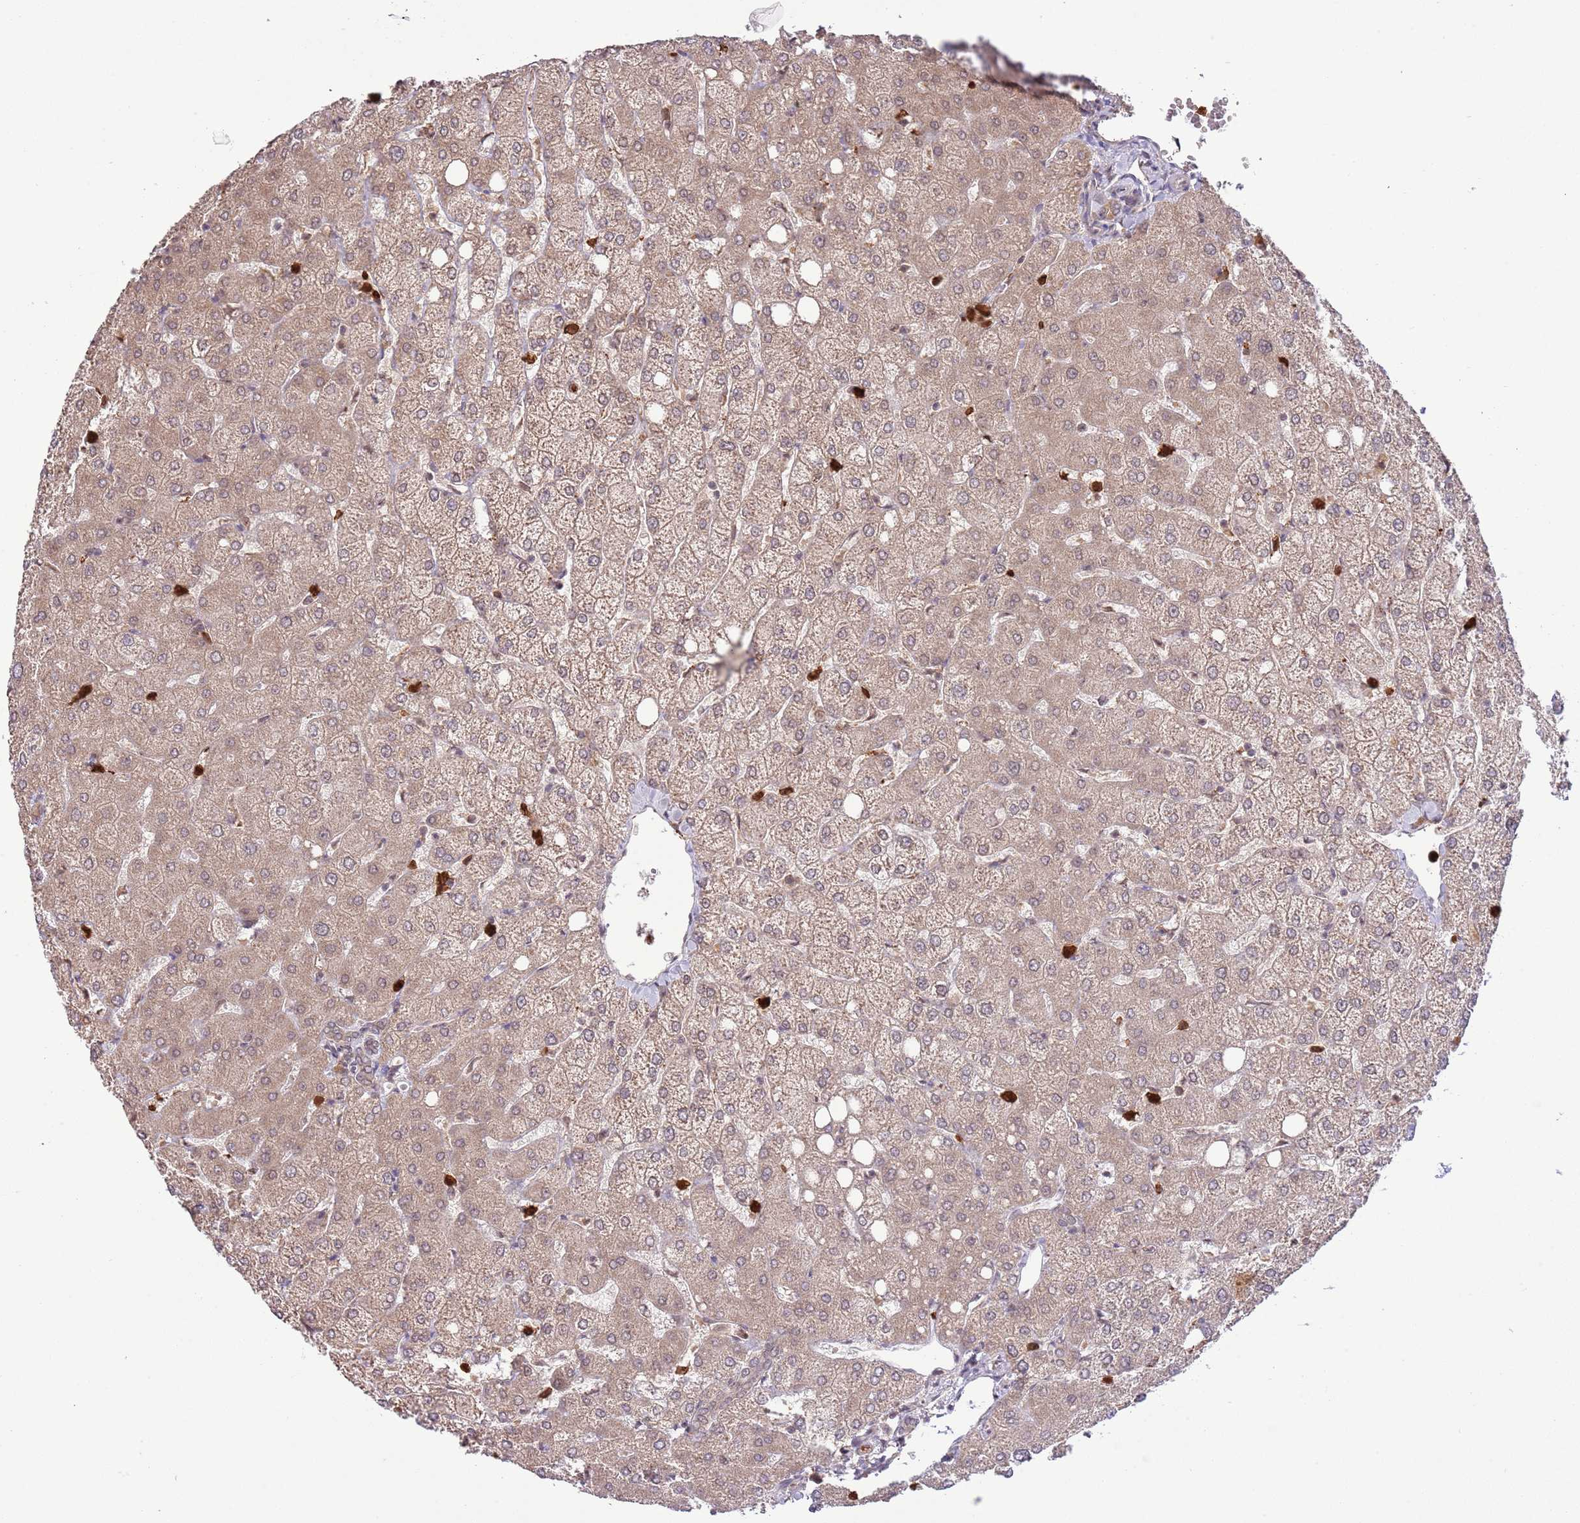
{"staining": {"intensity": "weak", "quantity": ">75%", "location": "cytoplasmic/membranous"}, "tissue": "liver", "cell_type": "Cholangiocytes", "image_type": "normal", "snomed": [{"axis": "morphology", "description": "Normal tissue, NOS"}, {"axis": "topography", "description": "Liver"}], "caption": "The image displays a brown stain indicating the presence of a protein in the cytoplasmic/membranous of cholangiocytes in liver. The staining is performed using DAB (3,3'-diaminobenzidine) brown chromogen to label protein expression. The nuclei are counter-stained blue using hematoxylin.", "gene": "AMIGO1", "patient": {"sex": "female", "age": 54}}